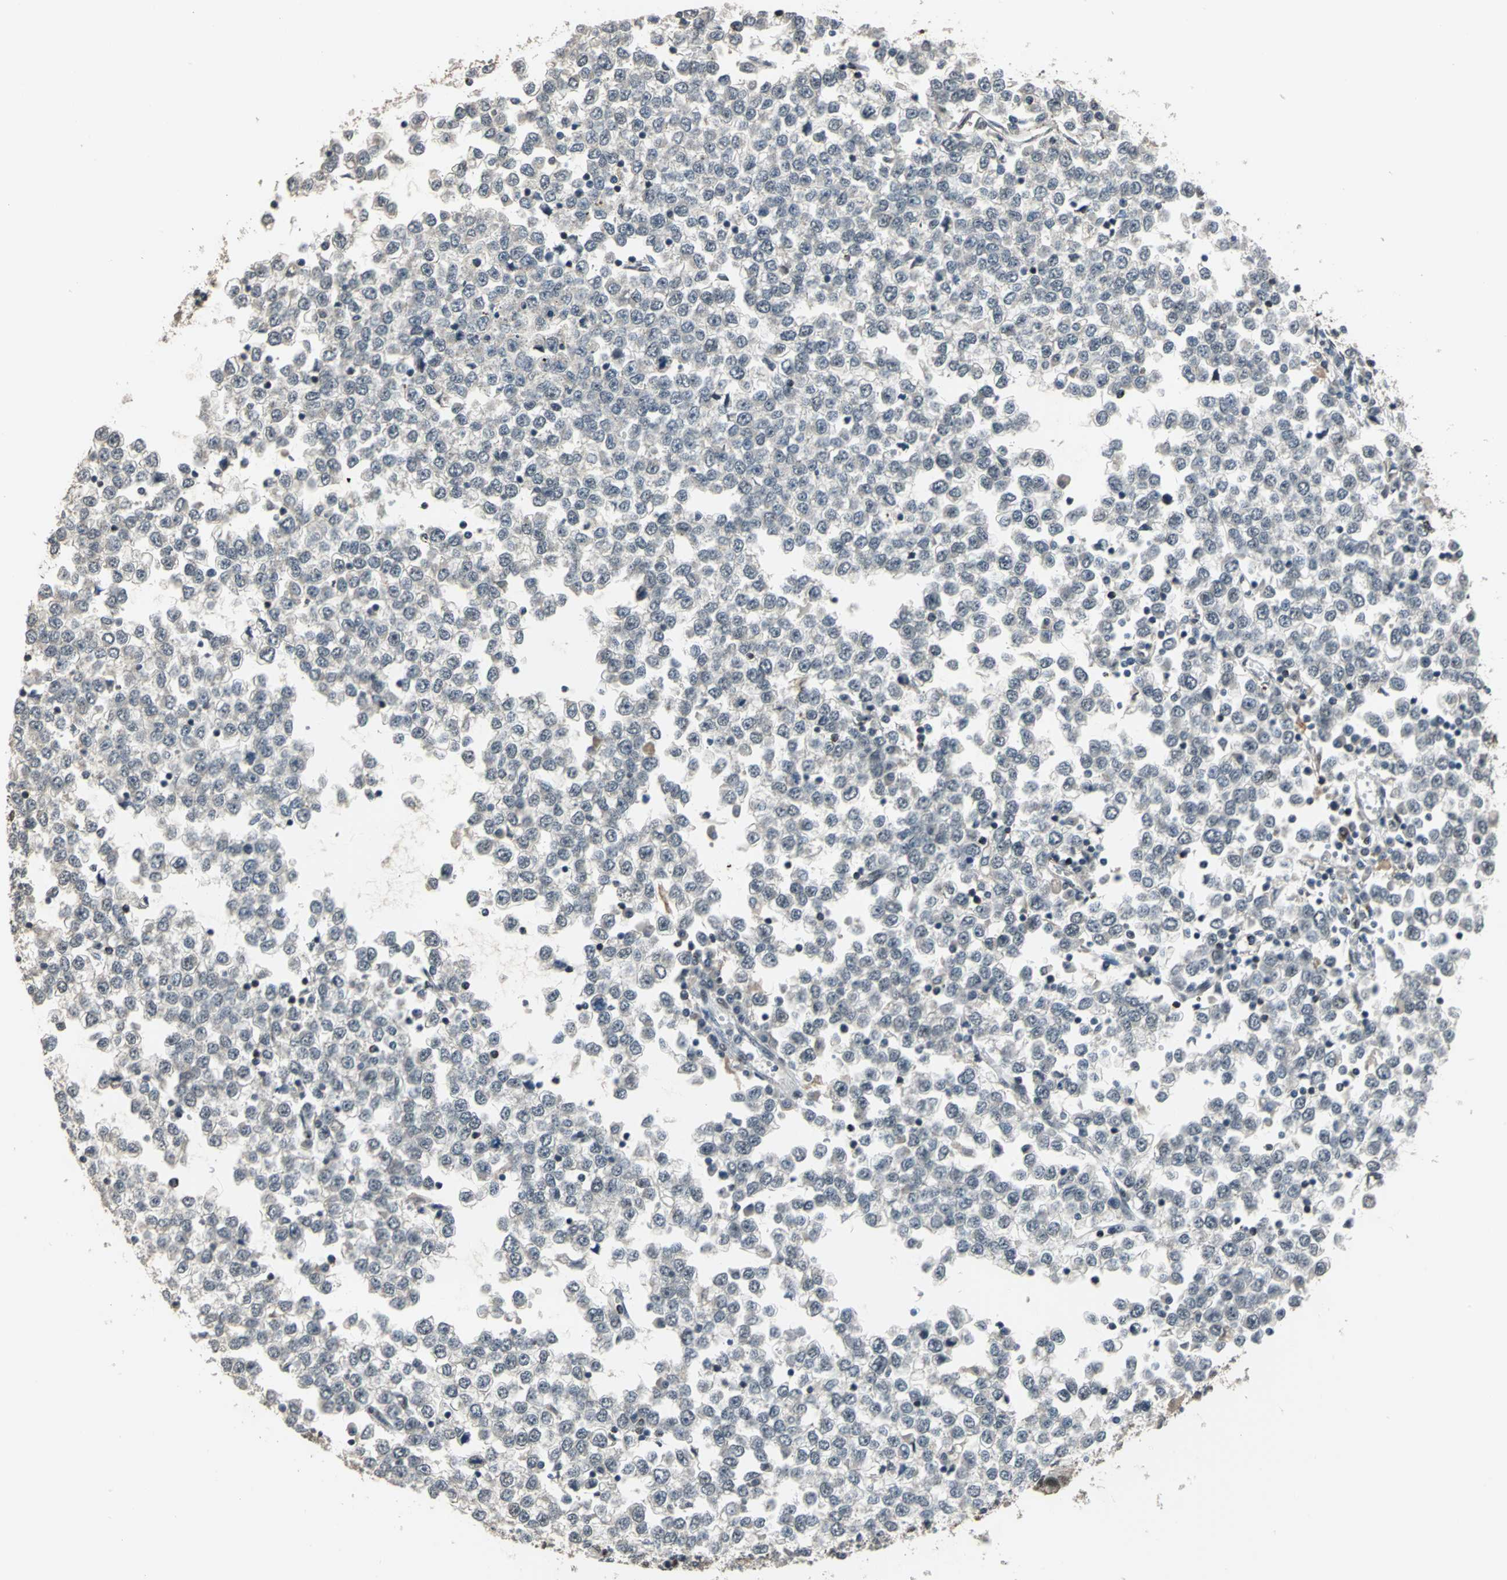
{"staining": {"intensity": "negative", "quantity": "none", "location": "none"}, "tissue": "testis cancer", "cell_type": "Tumor cells", "image_type": "cancer", "snomed": [{"axis": "morphology", "description": "Seminoma, NOS"}, {"axis": "topography", "description": "Testis"}], "caption": "A micrograph of human seminoma (testis) is negative for staining in tumor cells. (Stains: DAB (3,3'-diaminobenzidine) immunohistochemistry (IHC) with hematoxylin counter stain, Microscopy: brightfield microscopy at high magnification).", "gene": "ELF2", "patient": {"sex": "male", "age": 65}}